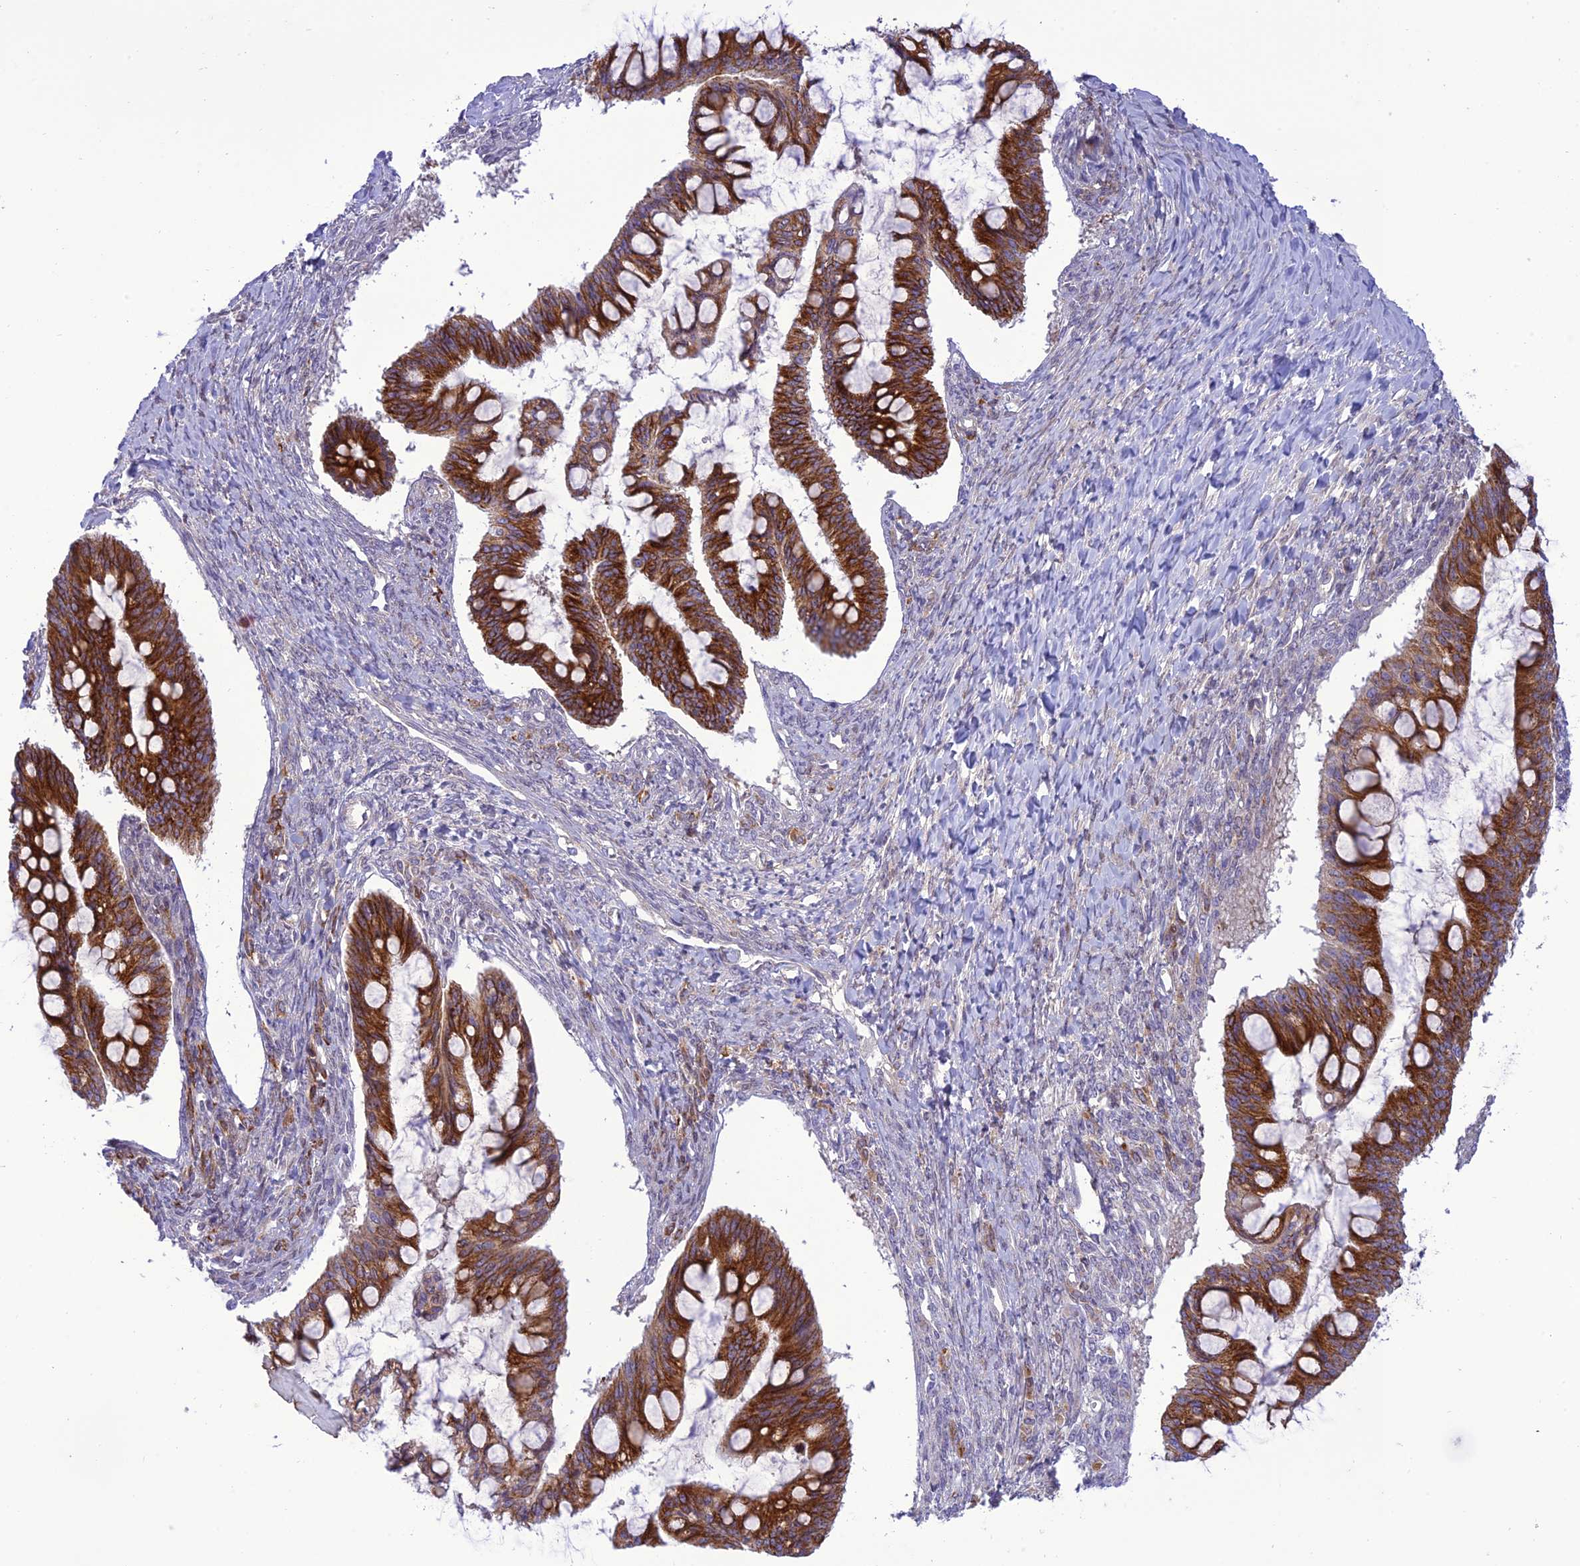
{"staining": {"intensity": "strong", "quantity": ">75%", "location": "cytoplasmic/membranous"}, "tissue": "ovarian cancer", "cell_type": "Tumor cells", "image_type": "cancer", "snomed": [{"axis": "morphology", "description": "Cystadenocarcinoma, mucinous, NOS"}, {"axis": "topography", "description": "Ovary"}], "caption": "Human ovarian mucinous cystadenocarcinoma stained with a brown dye displays strong cytoplasmic/membranous positive positivity in about >75% of tumor cells.", "gene": "JMY", "patient": {"sex": "female", "age": 73}}